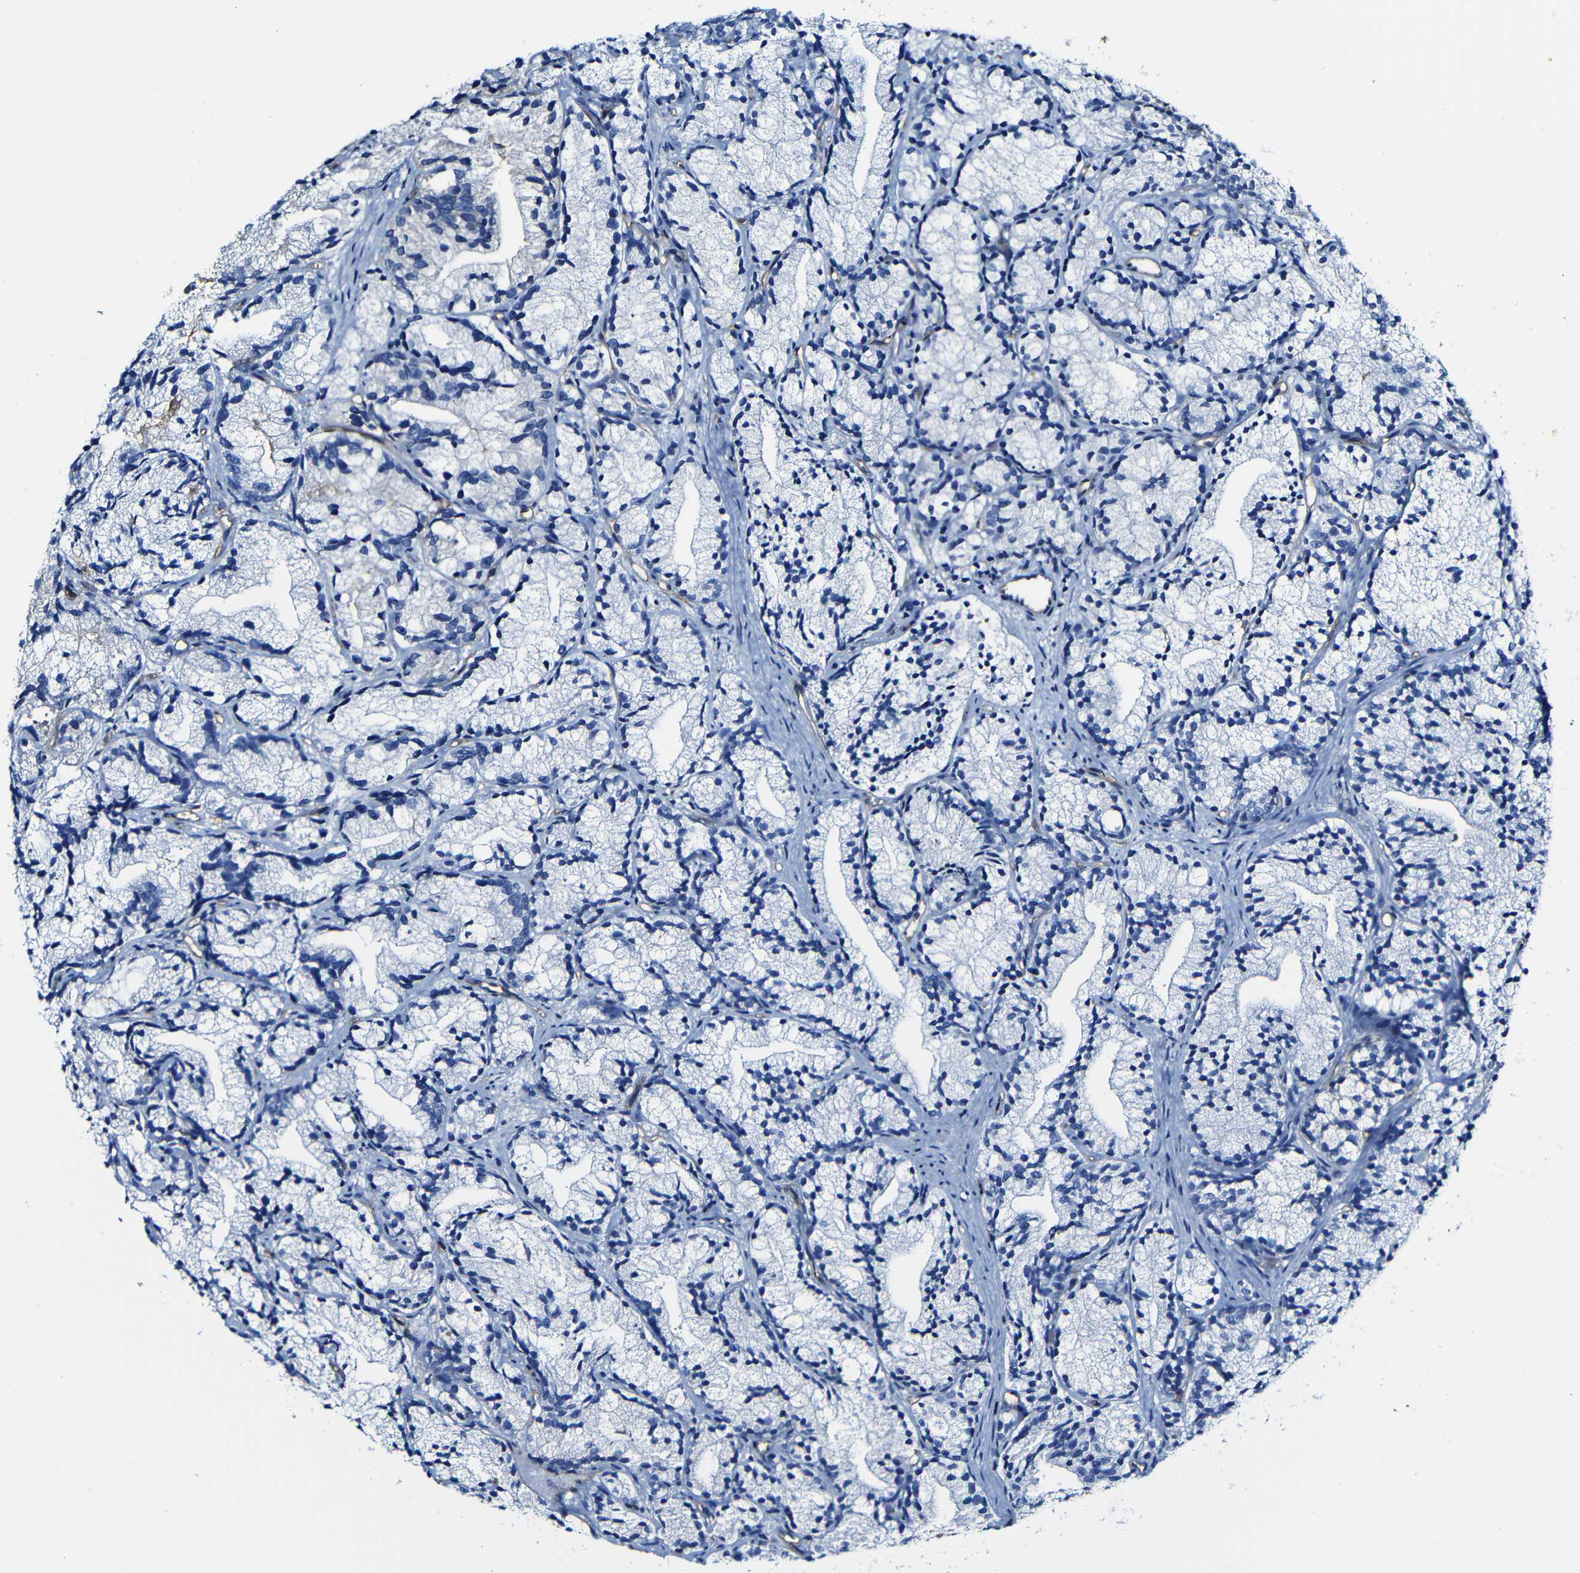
{"staining": {"intensity": "negative", "quantity": "none", "location": "none"}, "tissue": "prostate cancer", "cell_type": "Tumor cells", "image_type": "cancer", "snomed": [{"axis": "morphology", "description": "Adenocarcinoma, Low grade"}, {"axis": "topography", "description": "Prostate"}], "caption": "DAB immunohistochemical staining of human prostate low-grade adenocarcinoma shows no significant expression in tumor cells.", "gene": "MSN", "patient": {"sex": "male", "age": 89}}